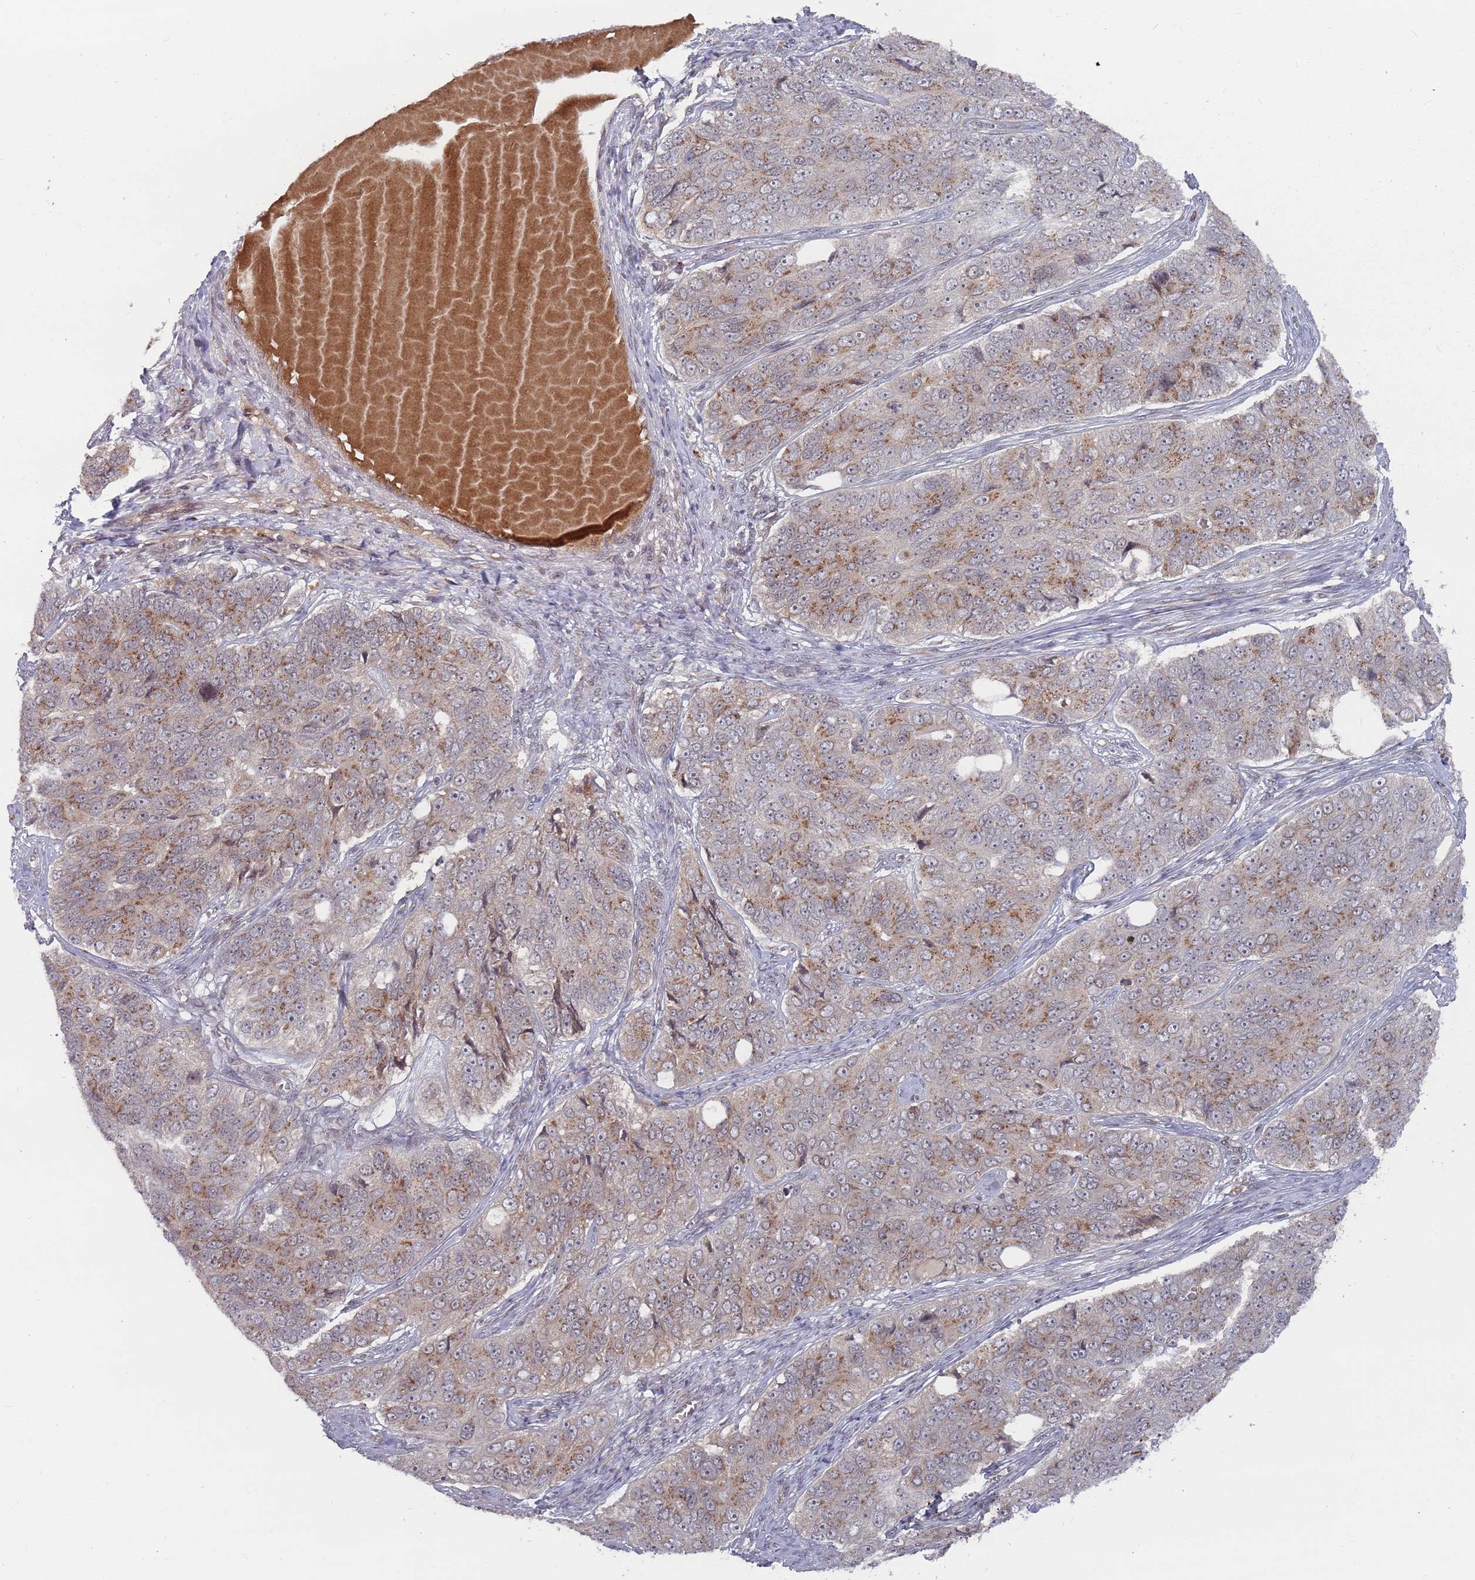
{"staining": {"intensity": "moderate", "quantity": "25%-75%", "location": "cytoplasmic/membranous"}, "tissue": "ovarian cancer", "cell_type": "Tumor cells", "image_type": "cancer", "snomed": [{"axis": "morphology", "description": "Carcinoma, endometroid"}, {"axis": "topography", "description": "Ovary"}], "caption": "A histopathology image of endometroid carcinoma (ovarian) stained for a protein demonstrates moderate cytoplasmic/membranous brown staining in tumor cells.", "gene": "FMO4", "patient": {"sex": "female", "age": 51}}